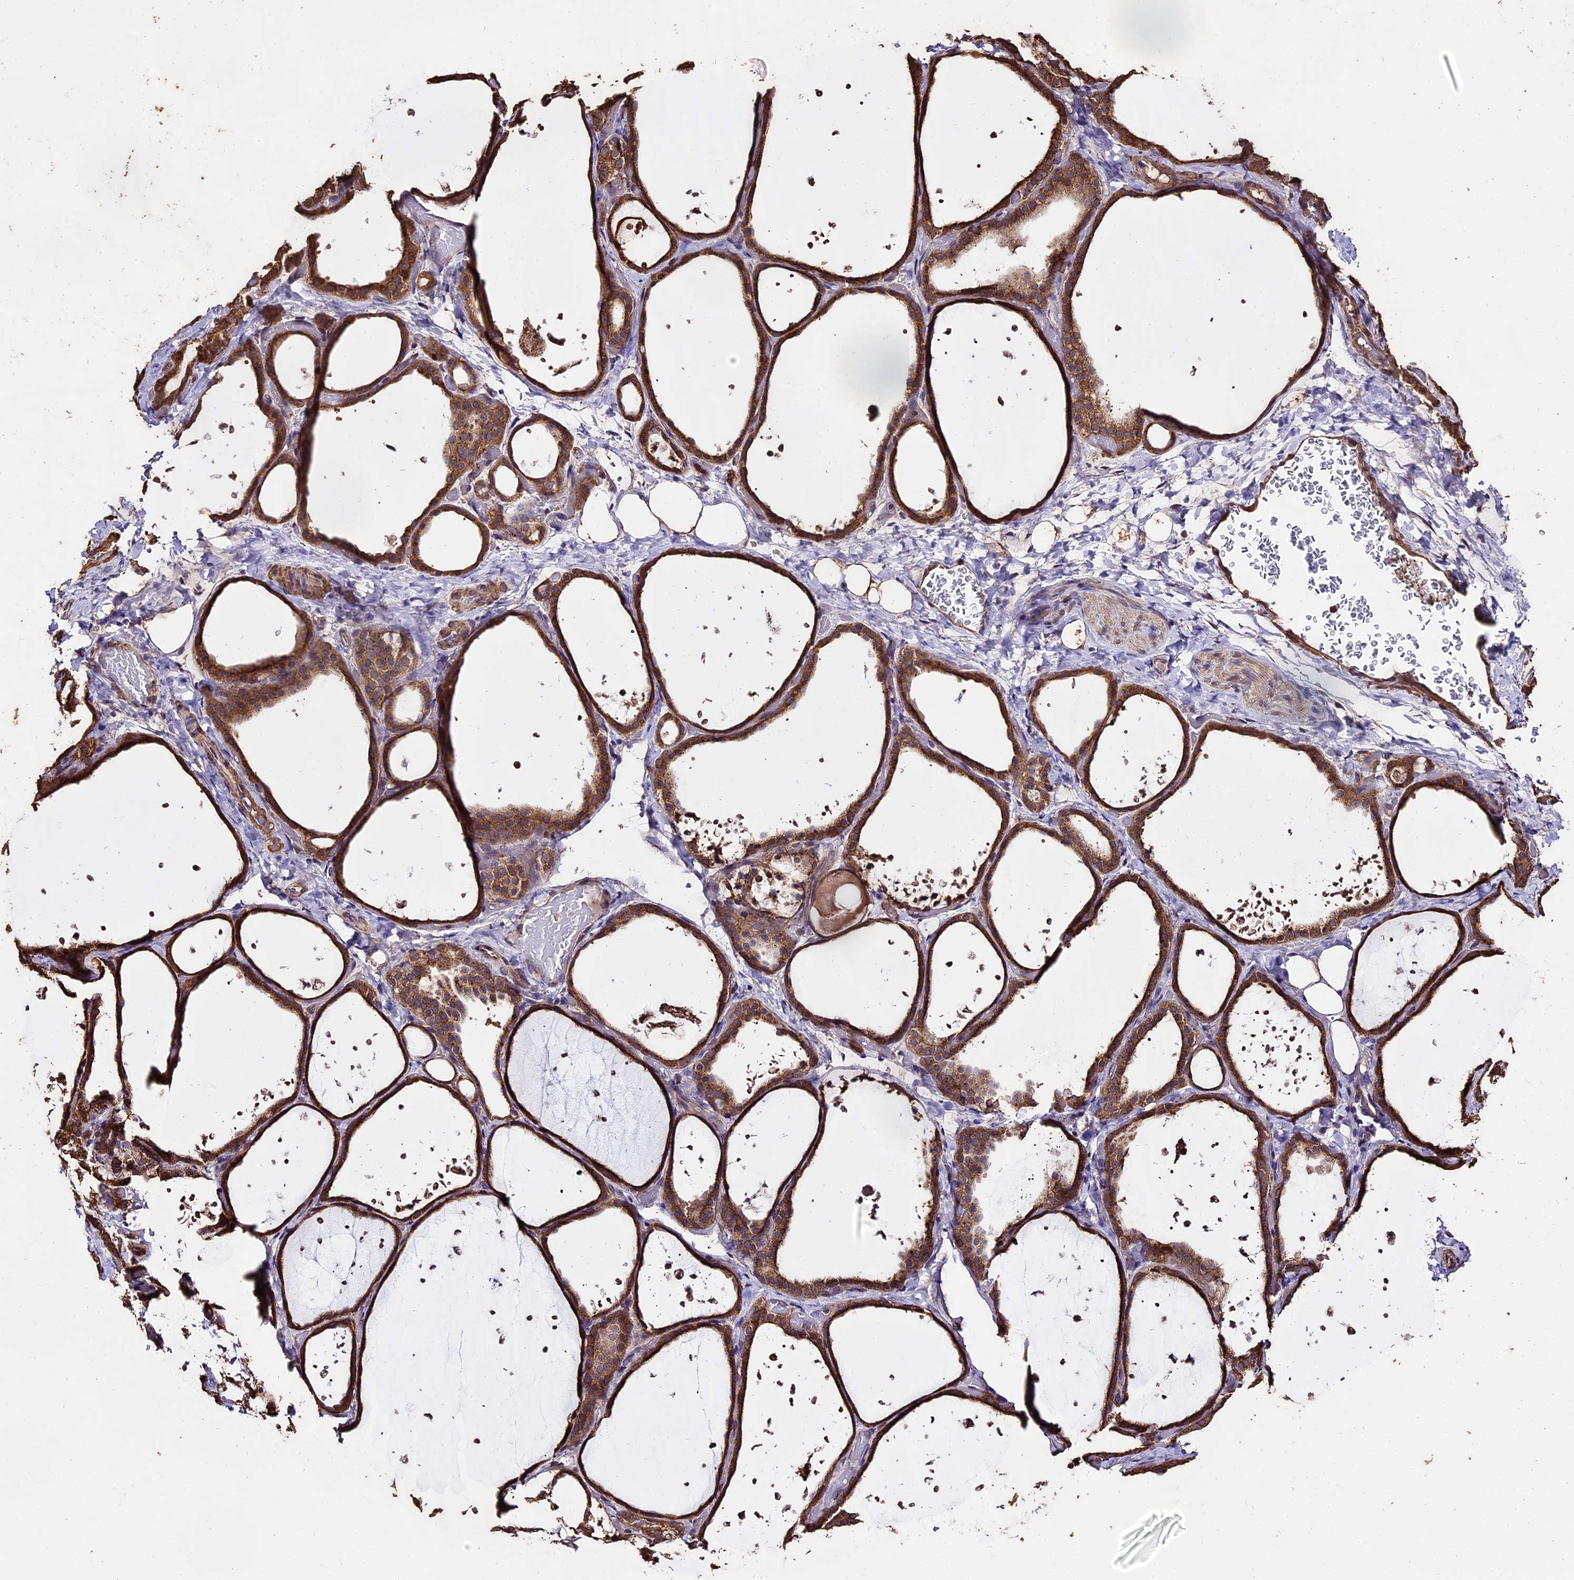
{"staining": {"intensity": "moderate", "quantity": ">75%", "location": "cytoplasmic/membranous"}, "tissue": "thyroid gland", "cell_type": "Glandular cells", "image_type": "normal", "snomed": [{"axis": "morphology", "description": "Normal tissue, NOS"}, {"axis": "topography", "description": "Thyroid gland"}], "caption": "A photomicrograph of human thyroid gland stained for a protein exhibits moderate cytoplasmic/membranous brown staining in glandular cells. The protein is shown in brown color, while the nuclei are stained blue.", "gene": "PGPEP1L", "patient": {"sex": "female", "age": 44}}